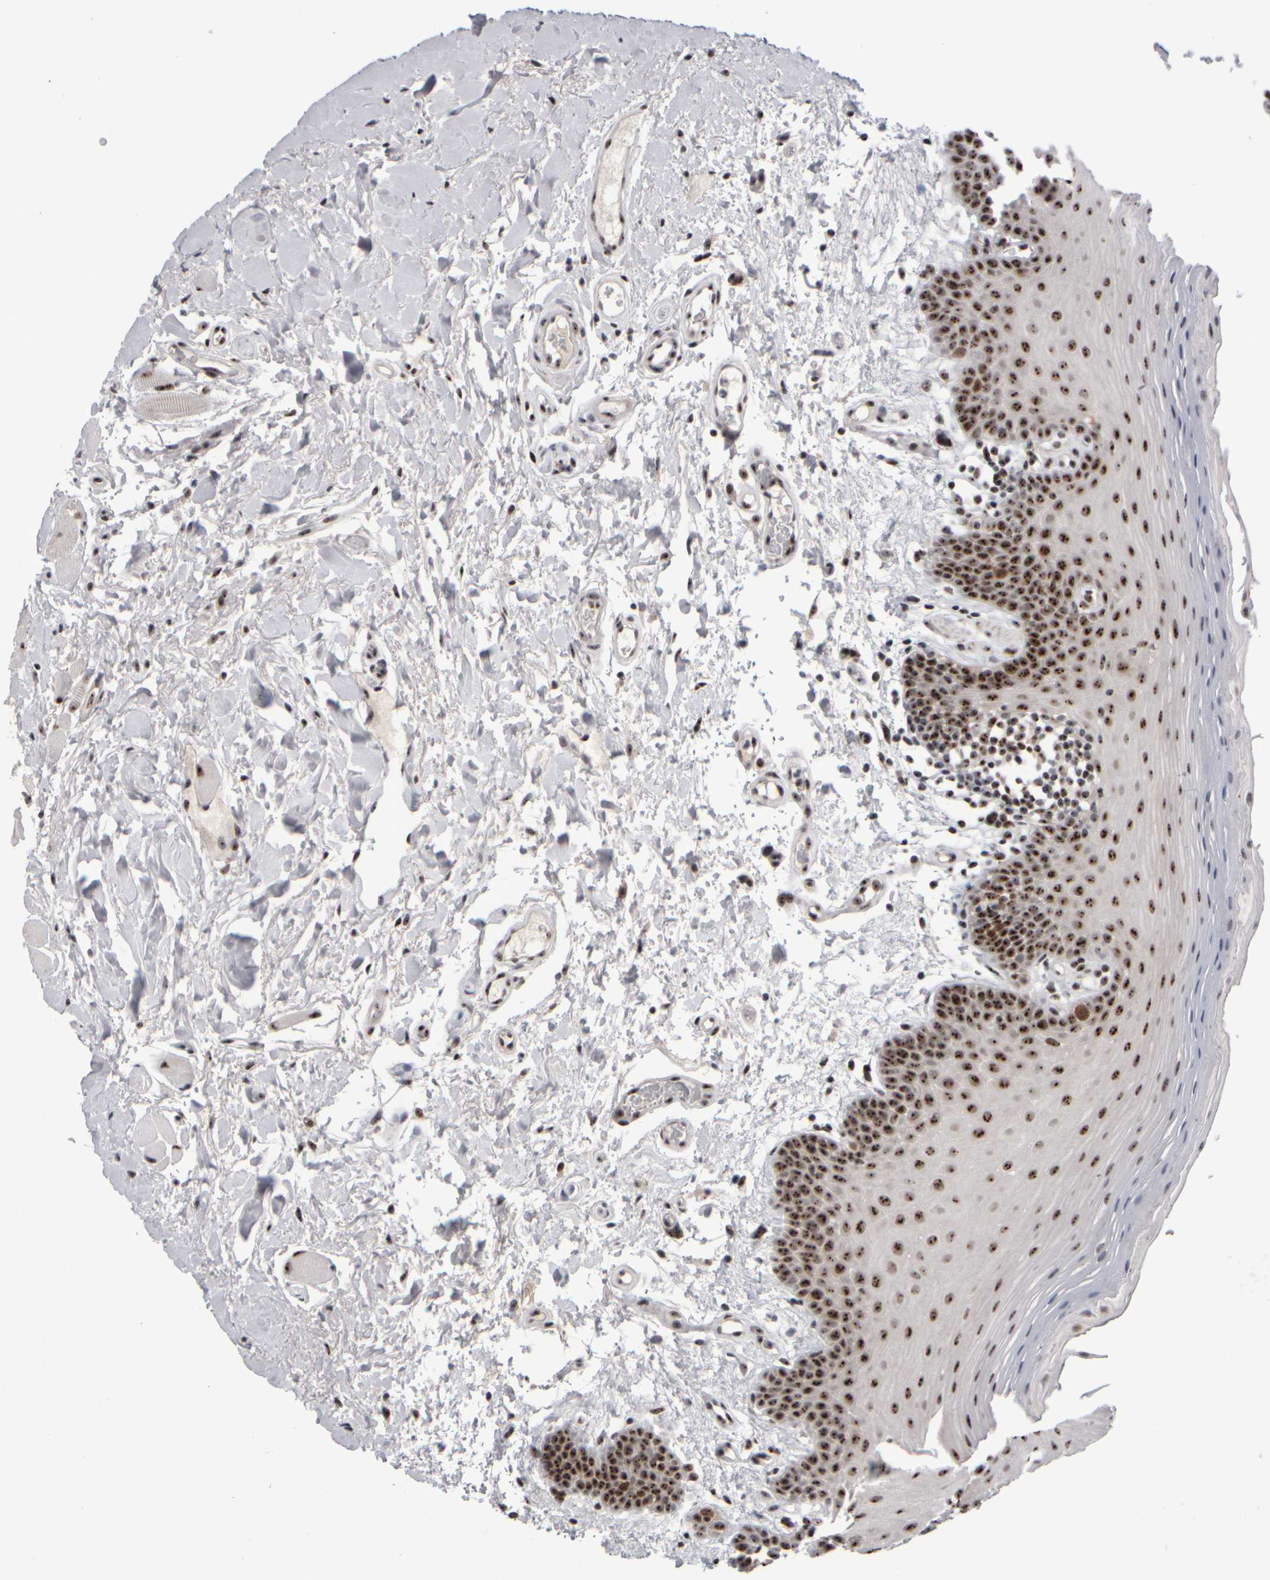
{"staining": {"intensity": "strong", "quantity": ">75%", "location": "nuclear"}, "tissue": "oral mucosa", "cell_type": "Squamous epithelial cells", "image_type": "normal", "snomed": [{"axis": "morphology", "description": "Normal tissue, NOS"}, {"axis": "topography", "description": "Oral tissue"}], "caption": "Immunohistochemistry micrograph of benign oral mucosa: oral mucosa stained using immunohistochemistry demonstrates high levels of strong protein expression localized specifically in the nuclear of squamous epithelial cells, appearing as a nuclear brown color.", "gene": "SURF6", "patient": {"sex": "male", "age": 62}}